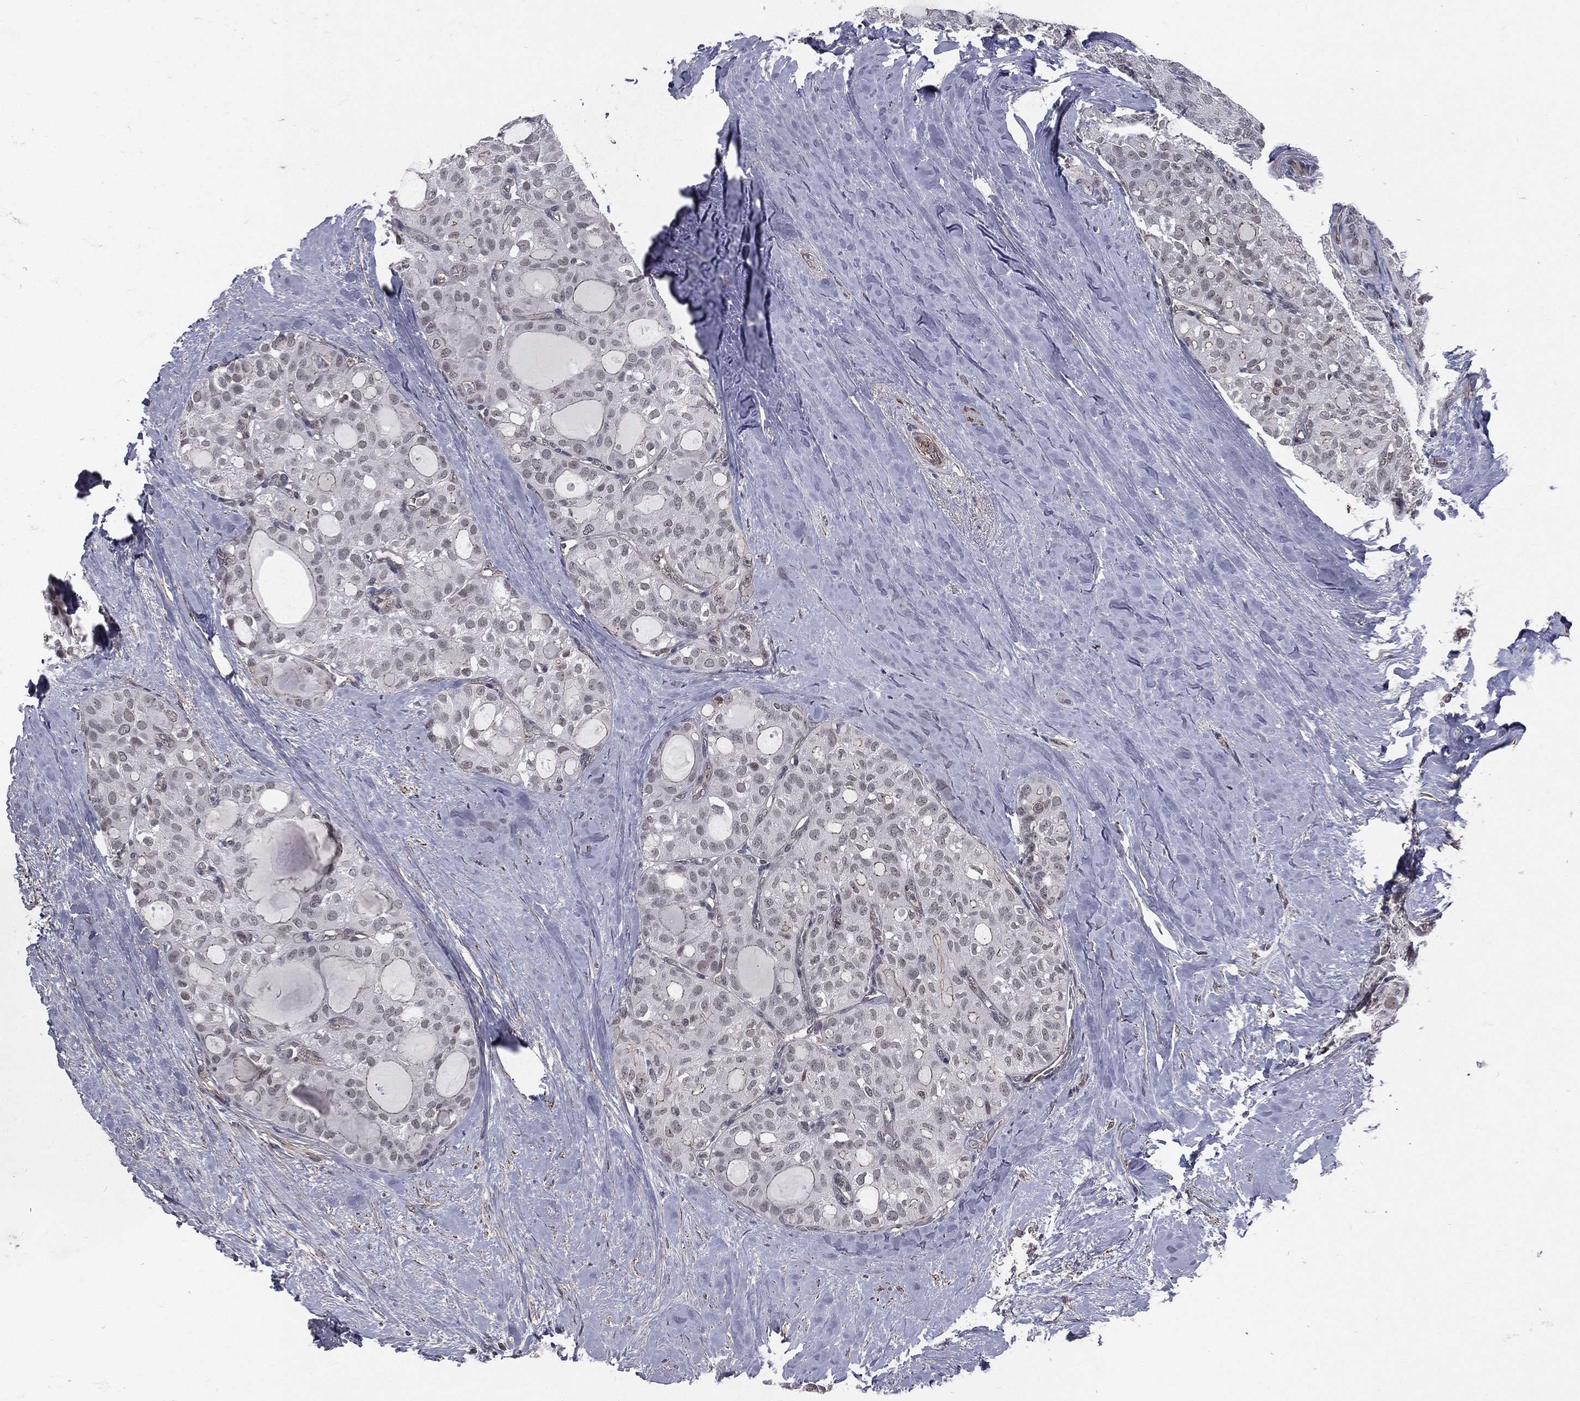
{"staining": {"intensity": "weak", "quantity": "<25%", "location": "cytoplasmic/membranous"}, "tissue": "thyroid cancer", "cell_type": "Tumor cells", "image_type": "cancer", "snomed": [{"axis": "morphology", "description": "Follicular adenoma carcinoma, NOS"}, {"axis": "topography", "description": "Thyroid gland"}], "caption": "There is no significant positivity in tumor cells of thyroid follicular adenoma carcinoma.", "gene": "MORC2", "patient": {"sex": "male", "age": 75}}